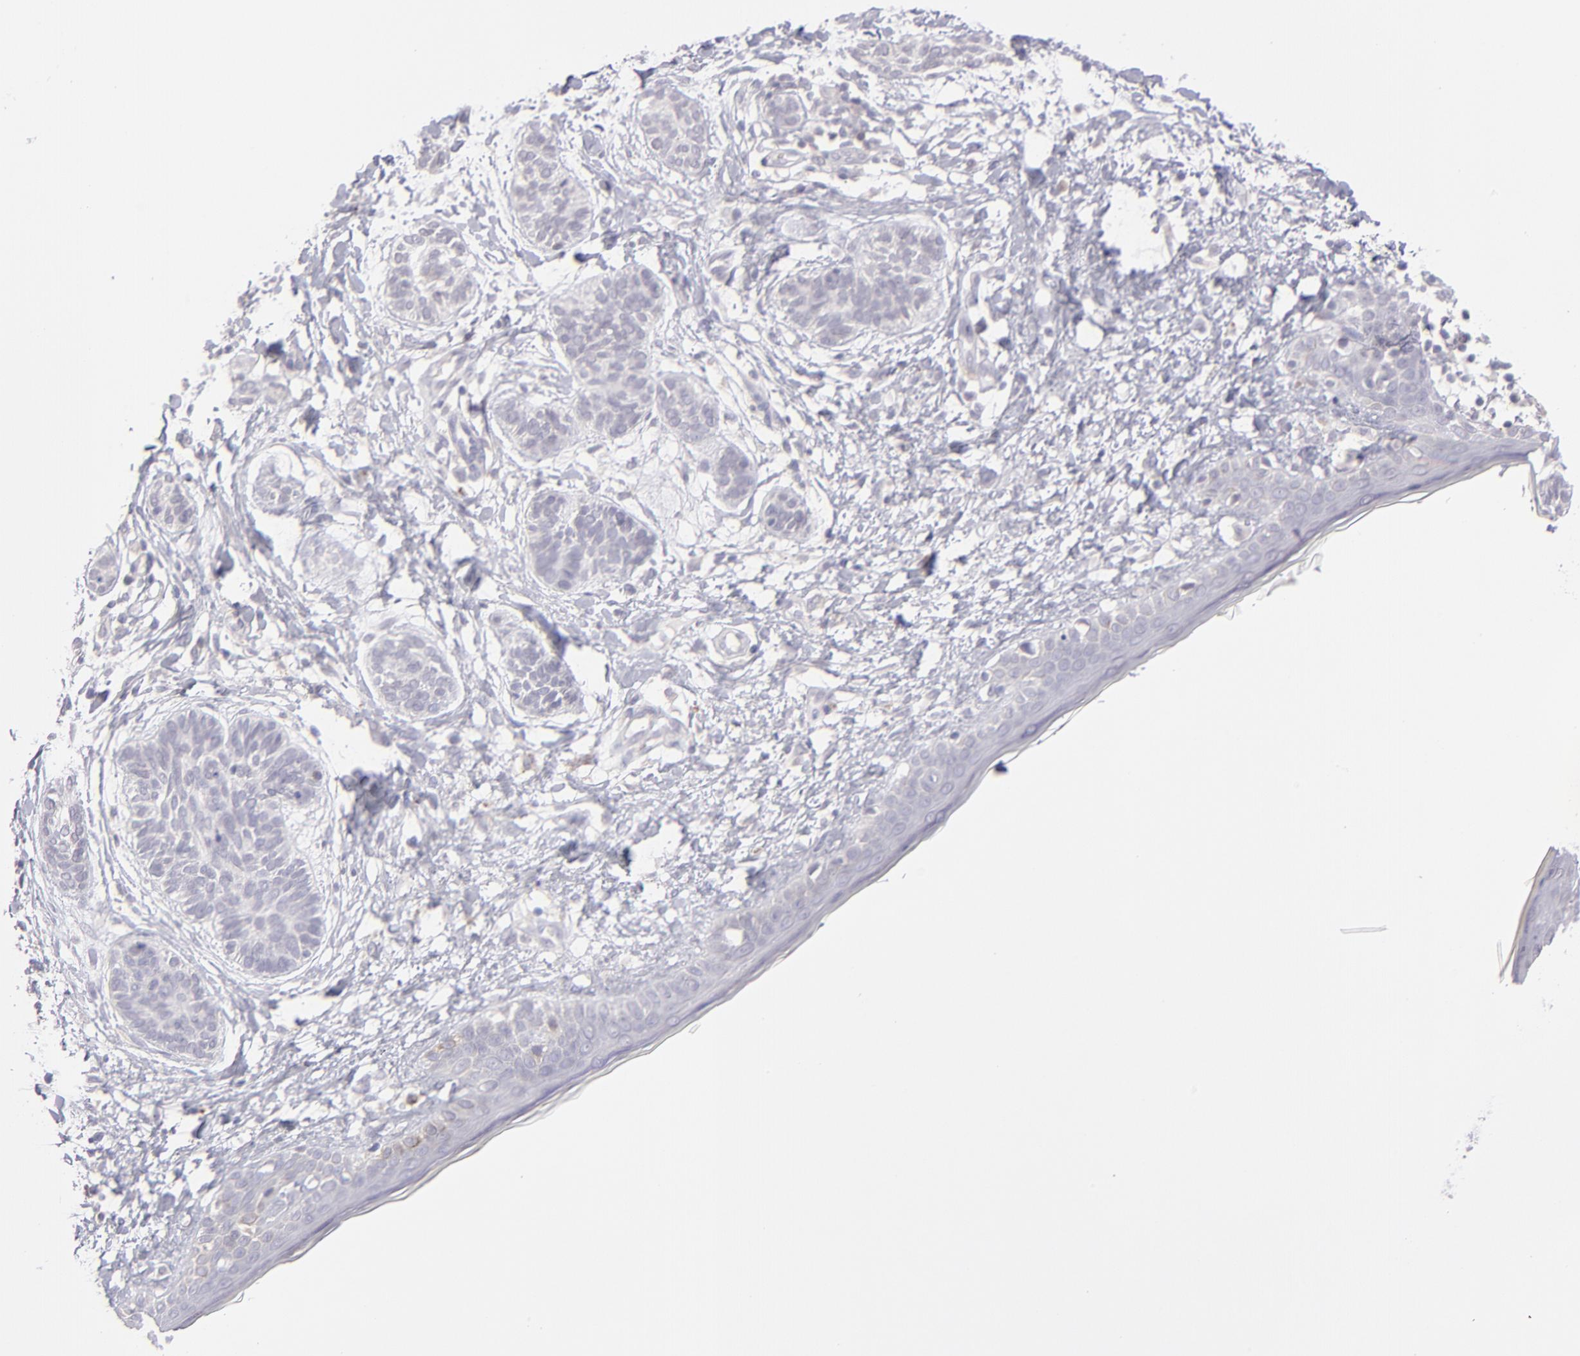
{"staining": {"intensity": "negative", "quantity": "none", "location": "none"}, "tissue": "skin cancer", "cell_type": "Tumor cells", "image_type": "cancer", "snomed": [{"axis": "morphology", "description": "Normal tissue, NOS"}, {"axis": "morphology", "description": "Basal cell carcinoma"}, {"axis": "topography", "description": "Skin"}], "caption": "The micrograph shows no staining of tumor cells in skin cancer.", "gene": "TRAF3", "patient": {"sex": "male", "age": 63}}